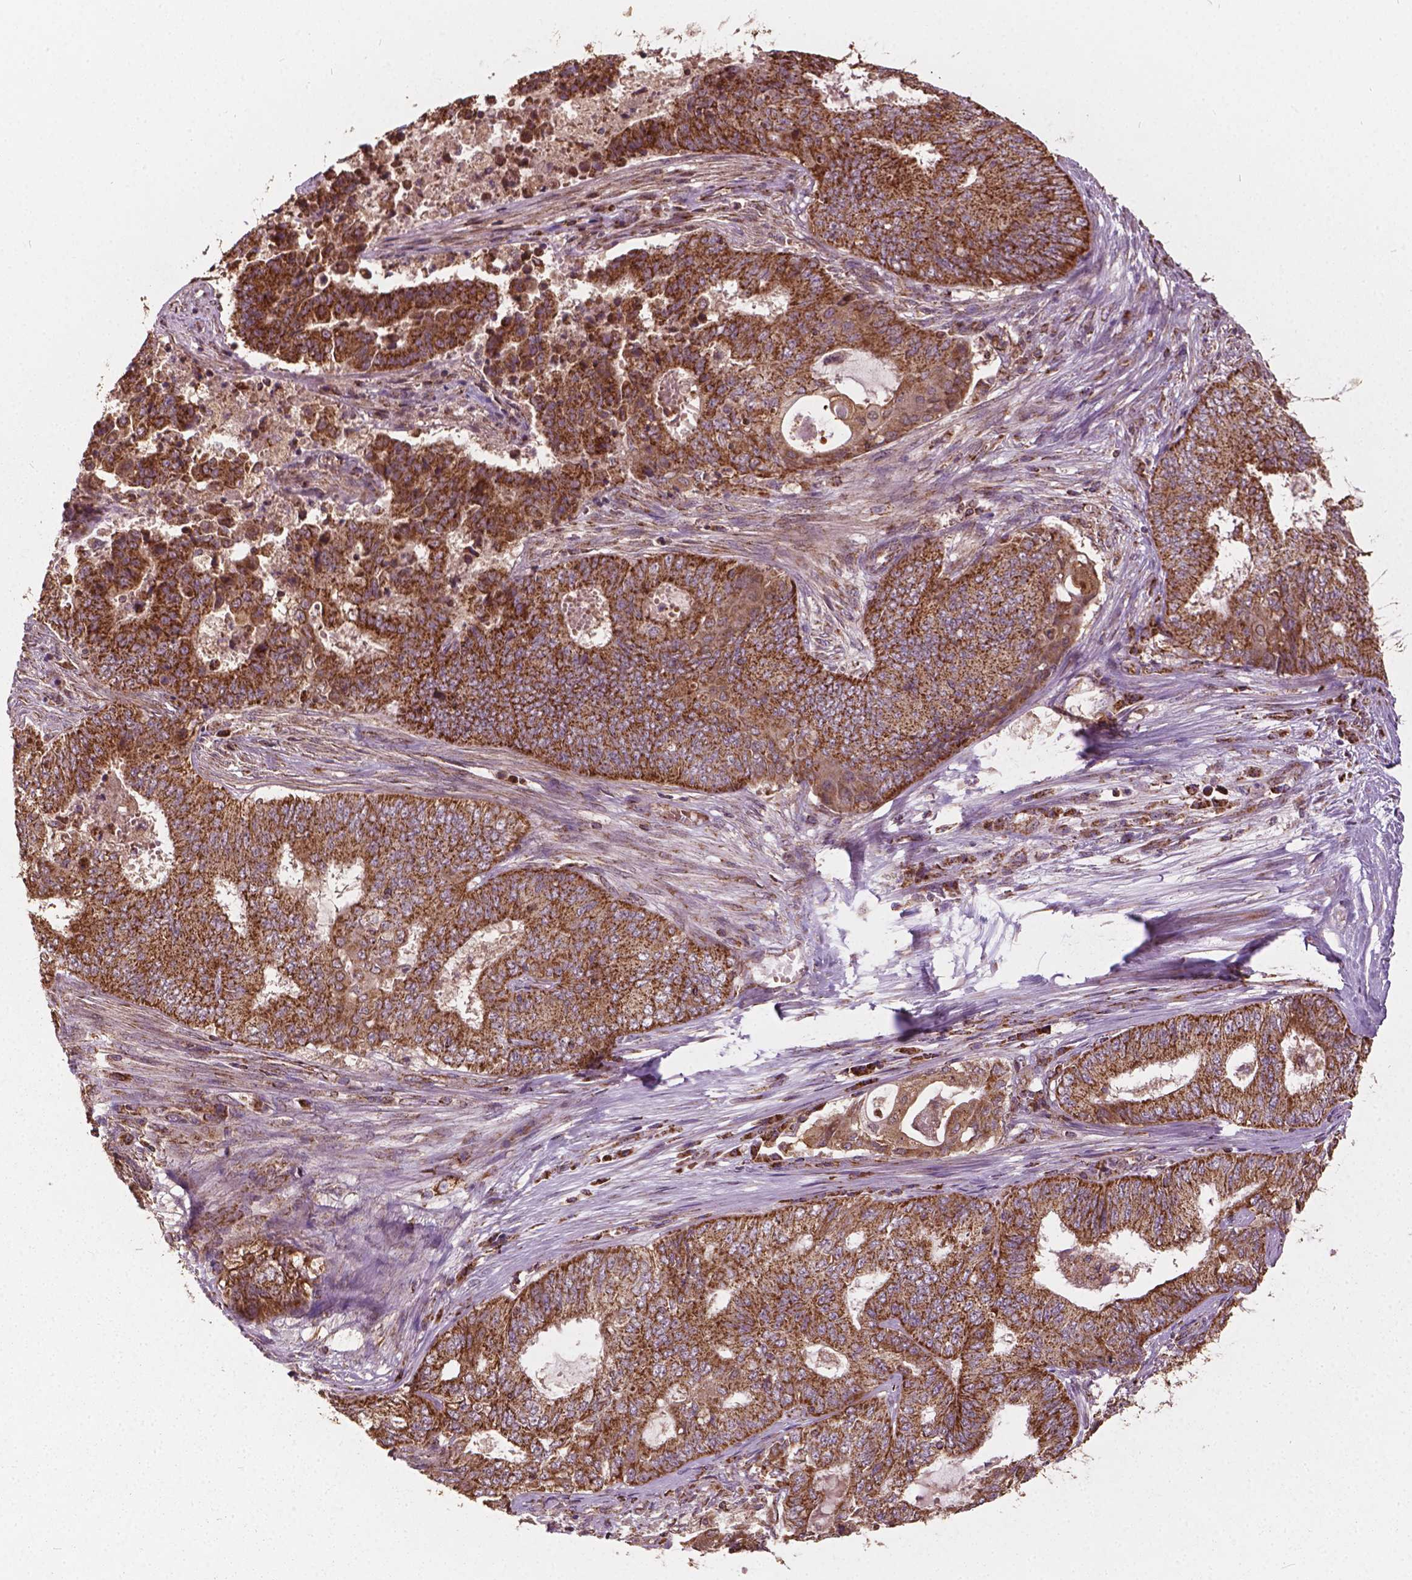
{"staining": {"intensity": "strong", "quantity": ">75%", "location": "cytoplasmic/membranous"}, "tissue": "endometrial cancer", "cell_type": "Tumor cells", "image_type": "cancer", "snomed": [{"axis": "morphology", "description": "Adenocarcinoma, NOS"}, {"axis": "topography", "description": "Endometrium"}], "caption": "Immunohistochemical staining of human endometrial cancer demonstrates high levels of strong cytoplasmic/membranous protein positivity in about >75% of tumor cells. (brown staining indicates protein expression, while blue staining denotes nuclei).", "gene": "UBXN2A", "patient": {"sex": "female", "age": 62}}